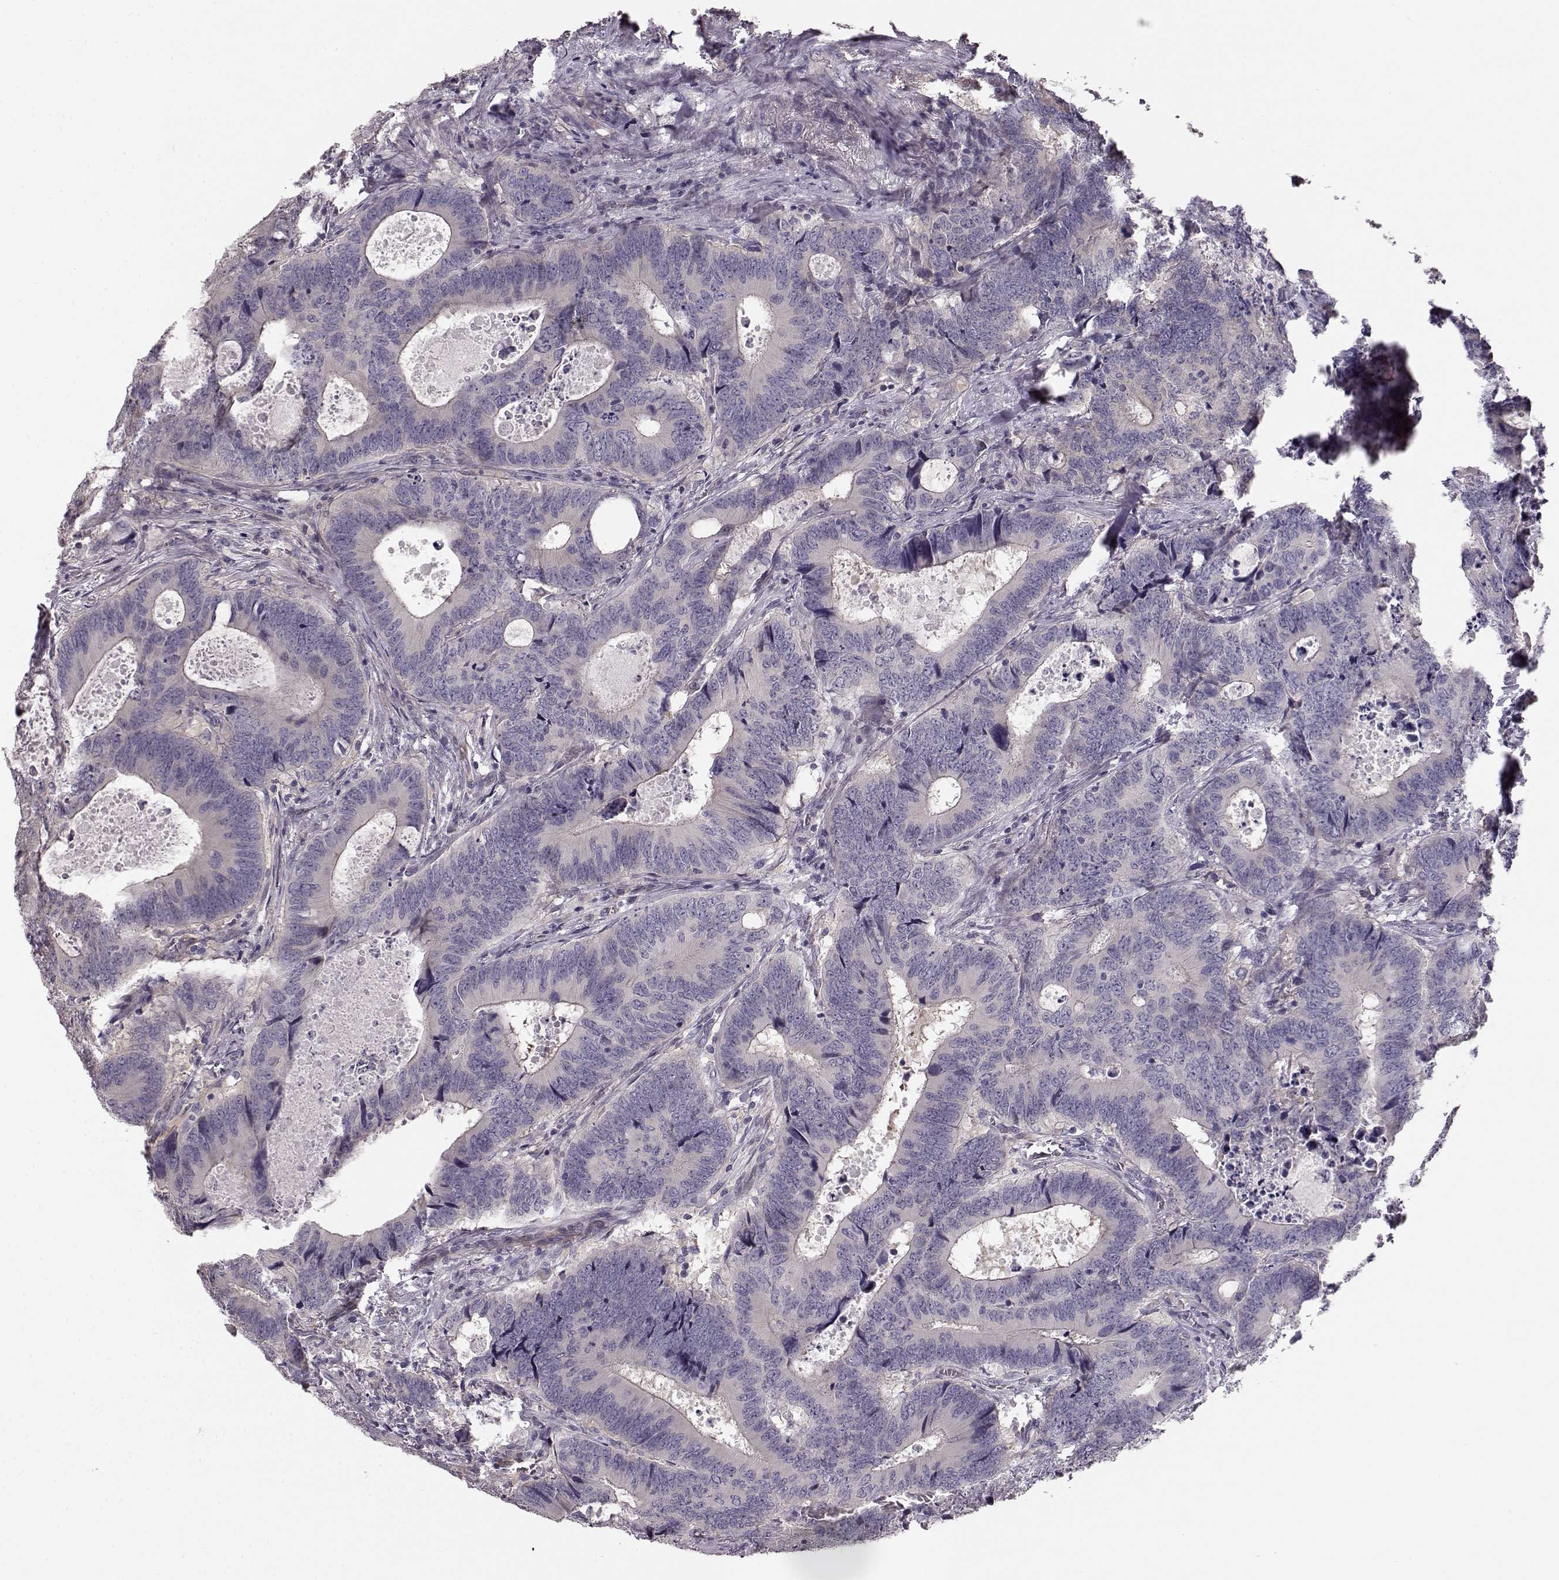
{"staining": {"intensity": "negative", "quantity": "none", "location": "none"}, "tissue": "colorectal cancer", "cell_type": "Tumor cells", "image_type": "cancer", "snomed": [{"axis": "morphology", "description": "Adenocarcinoma, NOS"}, {"axis": "topography", "description": "Colon"}], "caption": "Adenocarcinoma (colorectal) stained for a protein using immunohistochemistry shows no positivity tumor cells.", "gene": "GPR50", "patient": {"sex": "female", "age": 82}}